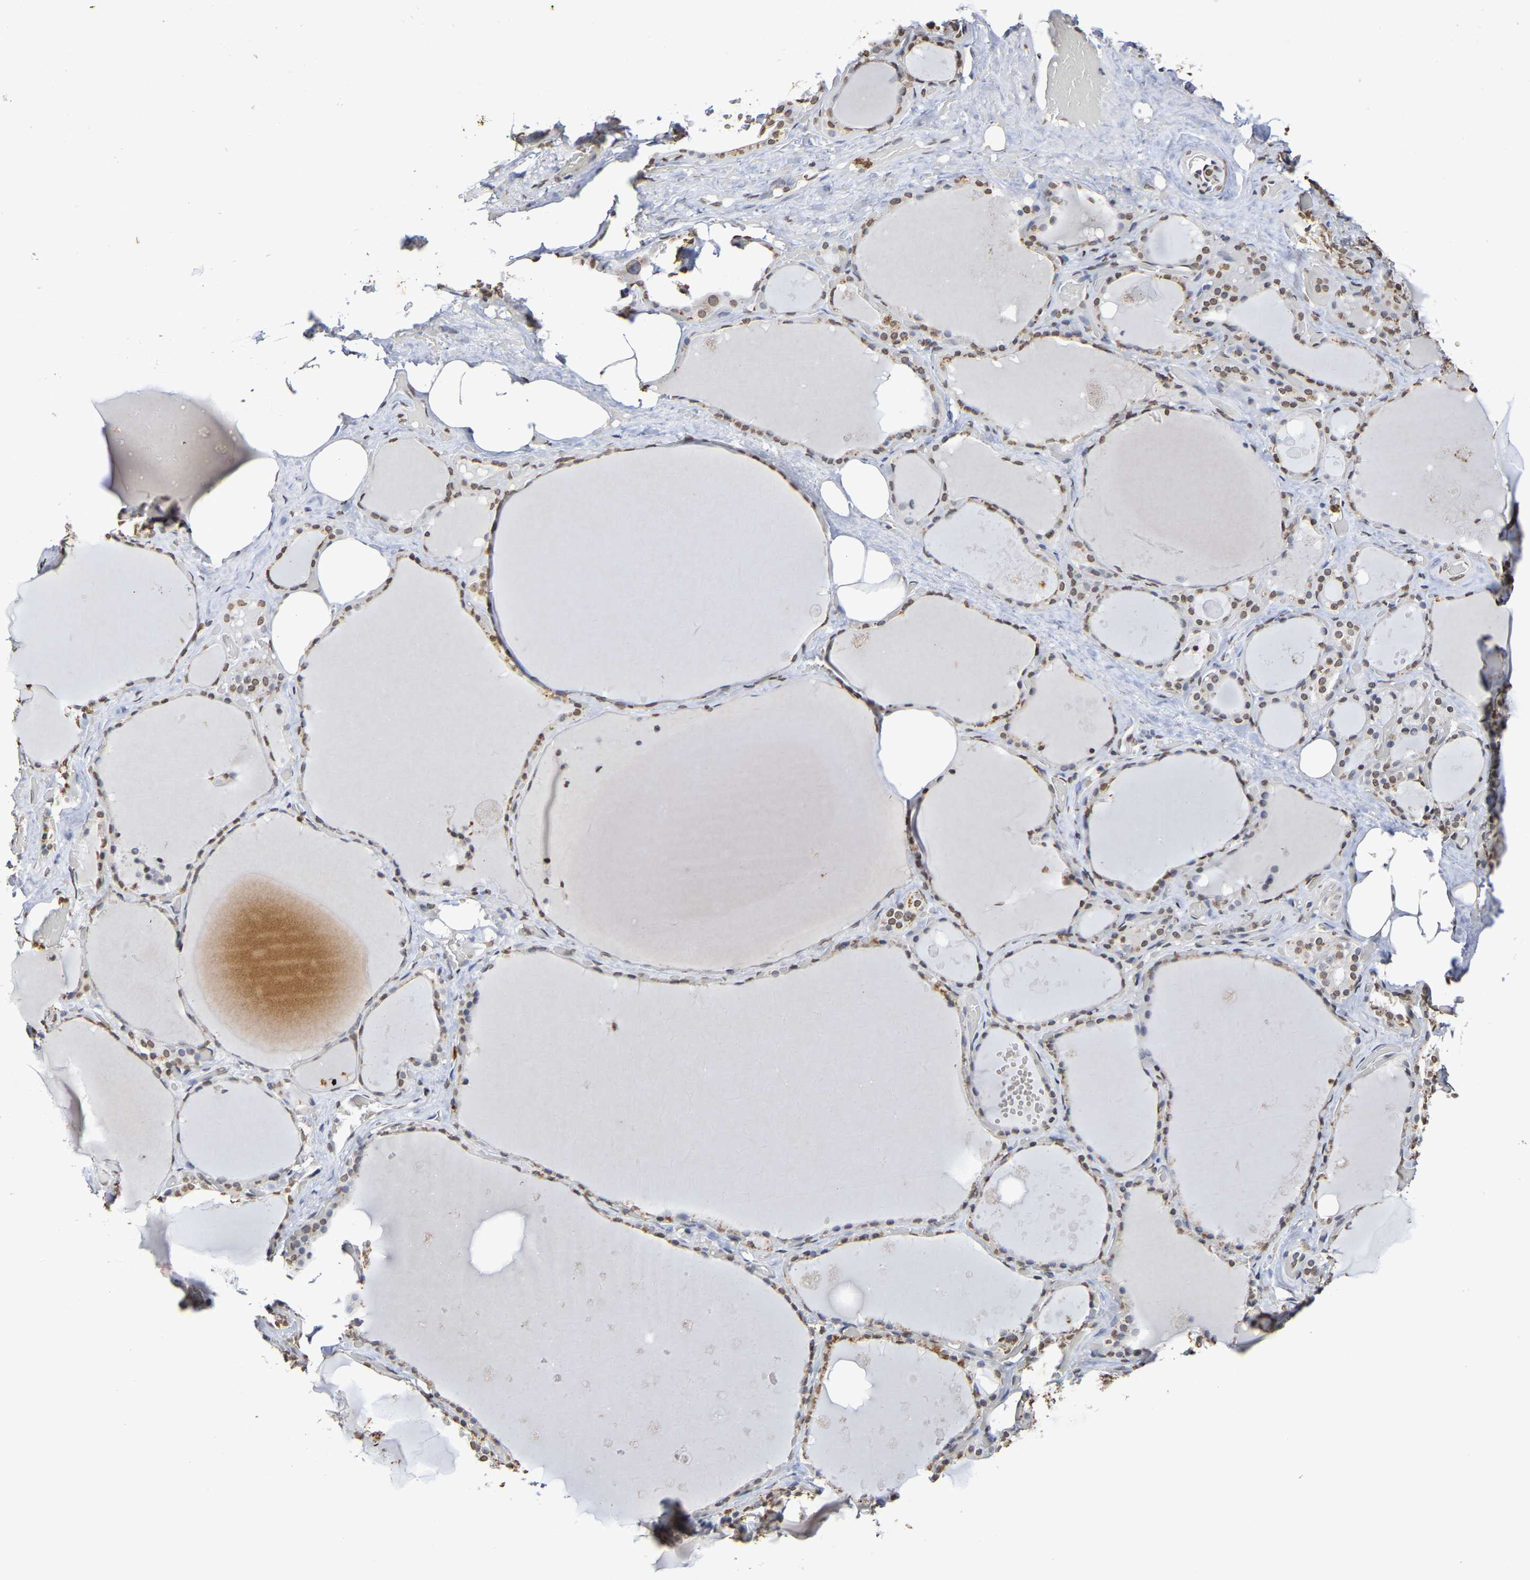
{"staining": {"intensity": "moderate", "quantity": ">75%", "location": "nuclear"}, "tissue": "thyroid gland", "cell_type": "Glandular cells", "image_type": "normal", "snomed": [{"axis": "morphology", "description": "Normal tissue, NOS"}, {"axis": "topography", "description": "Thyroid gland"}], "caption": "Brown immunohistochemical staining in benign human thyroid gland demonstrates moderate nuclear positivity in approximately >75% of glandular cells.", "gene": "ATF4", "patient": {"sex": "male", "age": 61}}